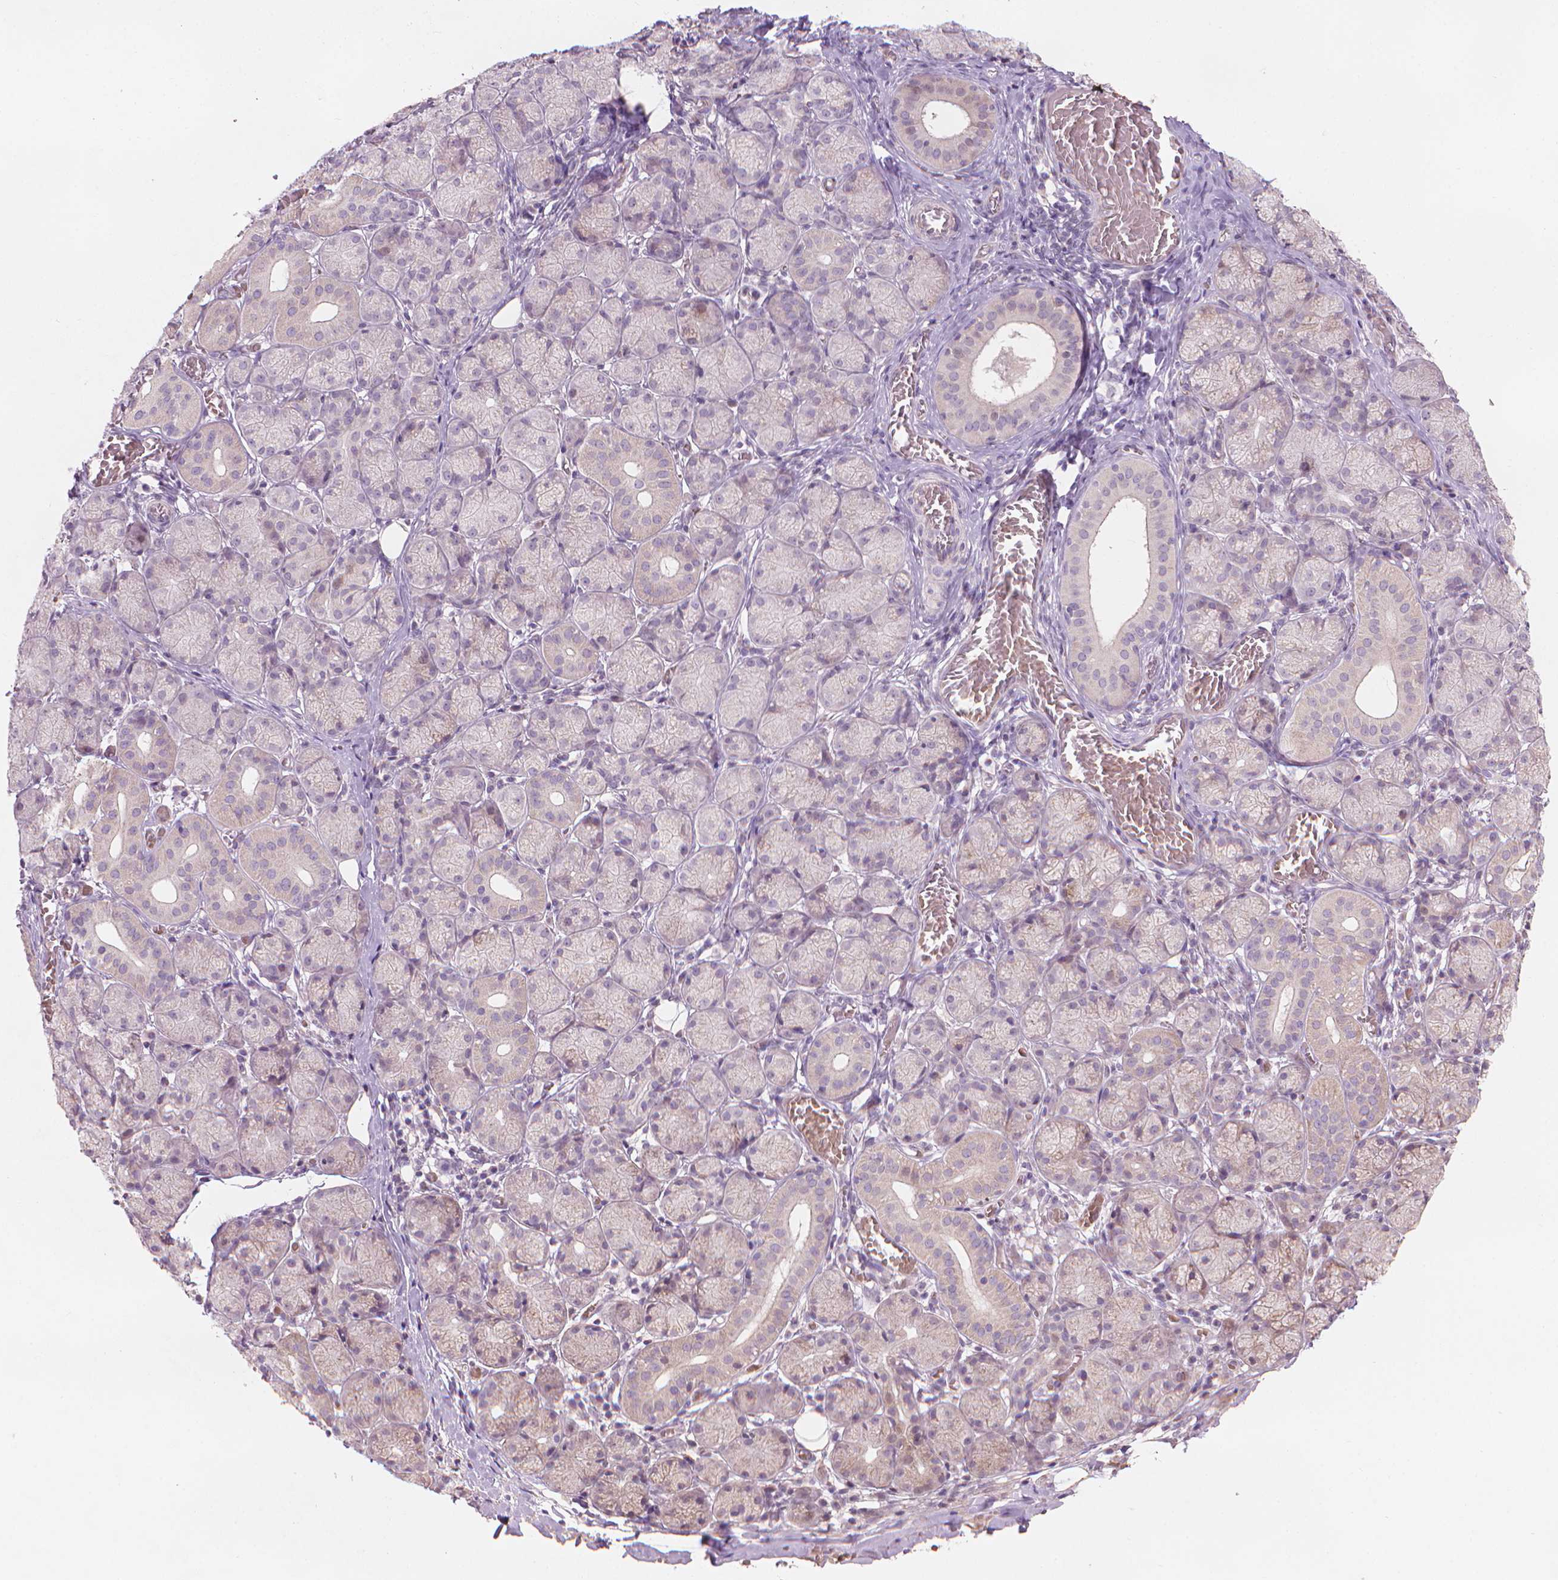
{"staining": {"intensity": "strong", "quantity": "<25%", "location": "cytoplasmic/membranous"}, "tissue": "salivary gland", "cell_type": "Glandular cells", "image_type": "normal", "snomed": [{"axis": "morphology", "description": "Normal tissue, NOS"}, {"axis": "topography", "description": "Salivary gland"}, {"axis": "topography", "description": "Peripheral nerve tissue"}], "caption": "Immunohistochemical staining of benign salivary gland demonstrates <25% levels of strong cytoplasmic/membranous protein expression in about <25% of glandular cells. The staining was performed using DAB, with brown indicating positive protein expression. Nuclei are stained blue with hematoxylin.", "gene": "IFFO1", "patient": {"sex": "female", "age": 24}}